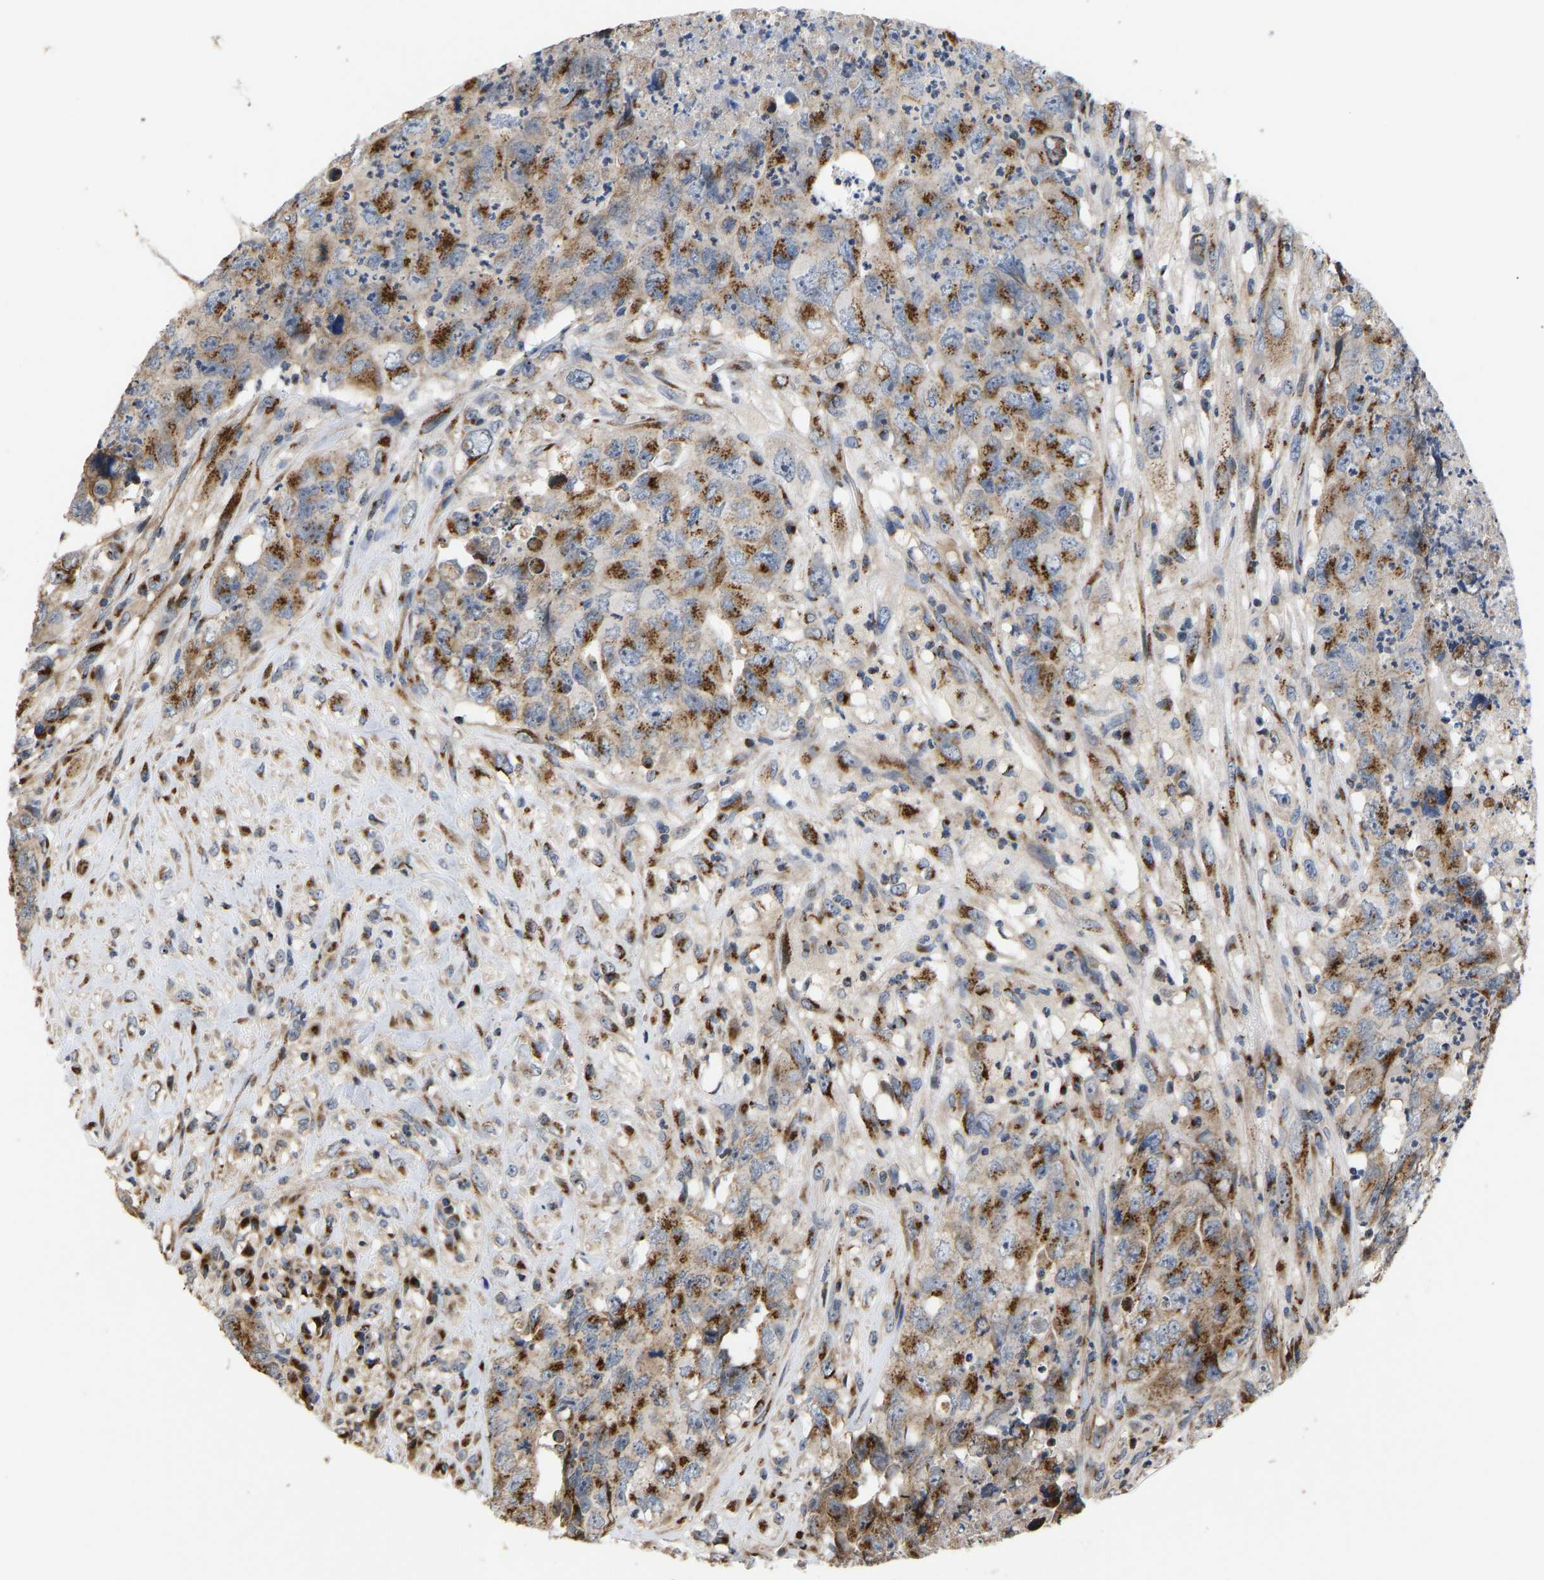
{"staining": {"intensity": "strong", "quantity": ">75%", "location": "cytoplasmic/membranous"}, "tissue": "testis cancer", "cell_type": "Tumor cells", "image_type": "cancer", "snomed": [{"axis": "morphology", "description": "Carcinoma, Embryonal, NOS"}, {"axis": "topography", "description": "Testis"}], "caption": "Tumor cells demonstrate high levels of strong cytoplasmic/membranous expression in approximately >75% of cells in human testis cancer (embryonal carcinoma).", "gene": "YIPF4", "patient": {"sex": "male", "age": 32}}